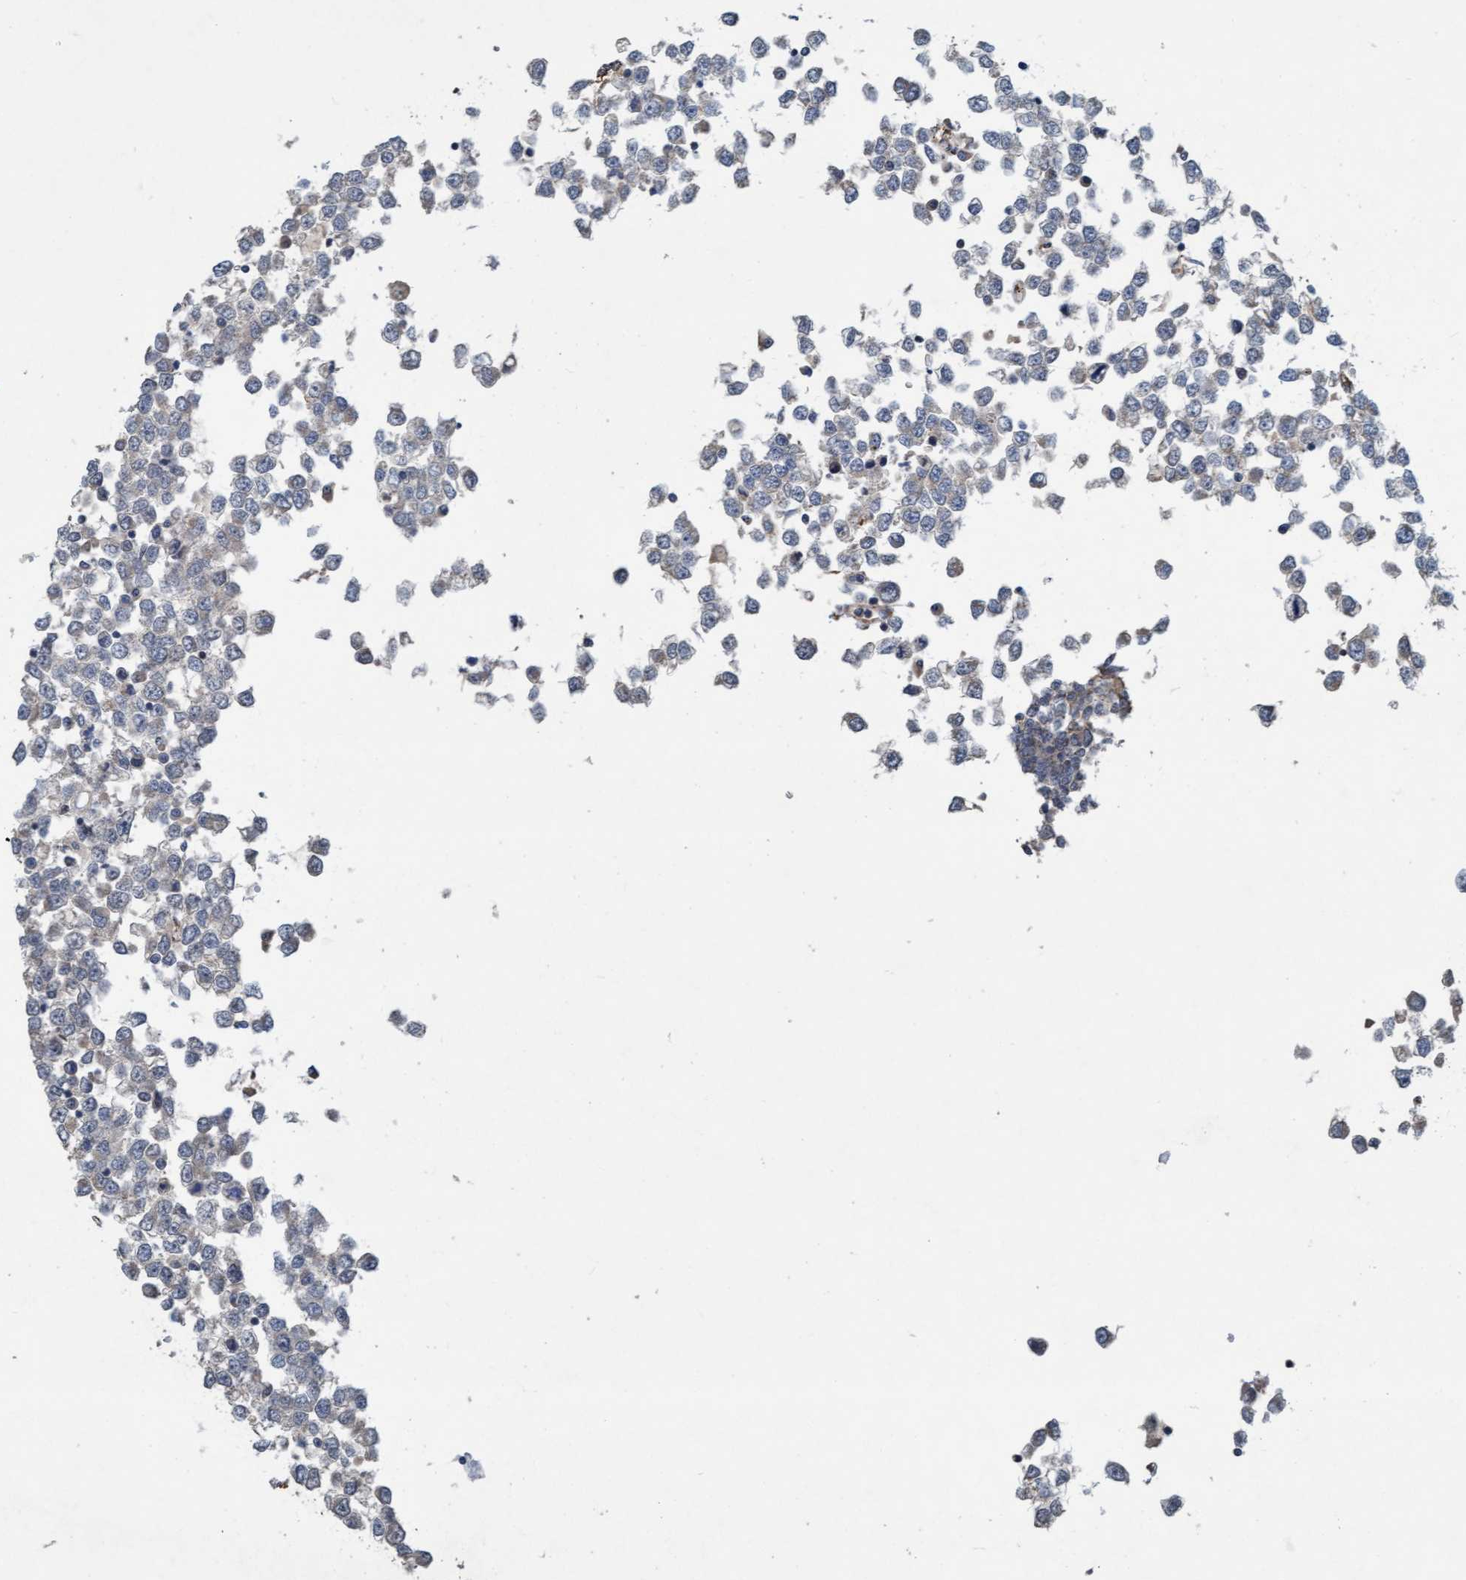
{"staining": {"intensity": "negative", "quantity": "none", "location": "none"}, "tissue": "testis cancer", "cell_type": "Tumor cells", "image_type": "cancer", "snomed": [{"axis": "morphology", "description": "Seminoma, NOS"}, {"axis": "topography", "description": "Testis"}], "caption": "This is an immunohistochemistry (IHC) micrograph of human testis cancer. There is no expression in tumor cells.", "gene": "ZNF566", "patient": {"sex": "male", "age": 65}}